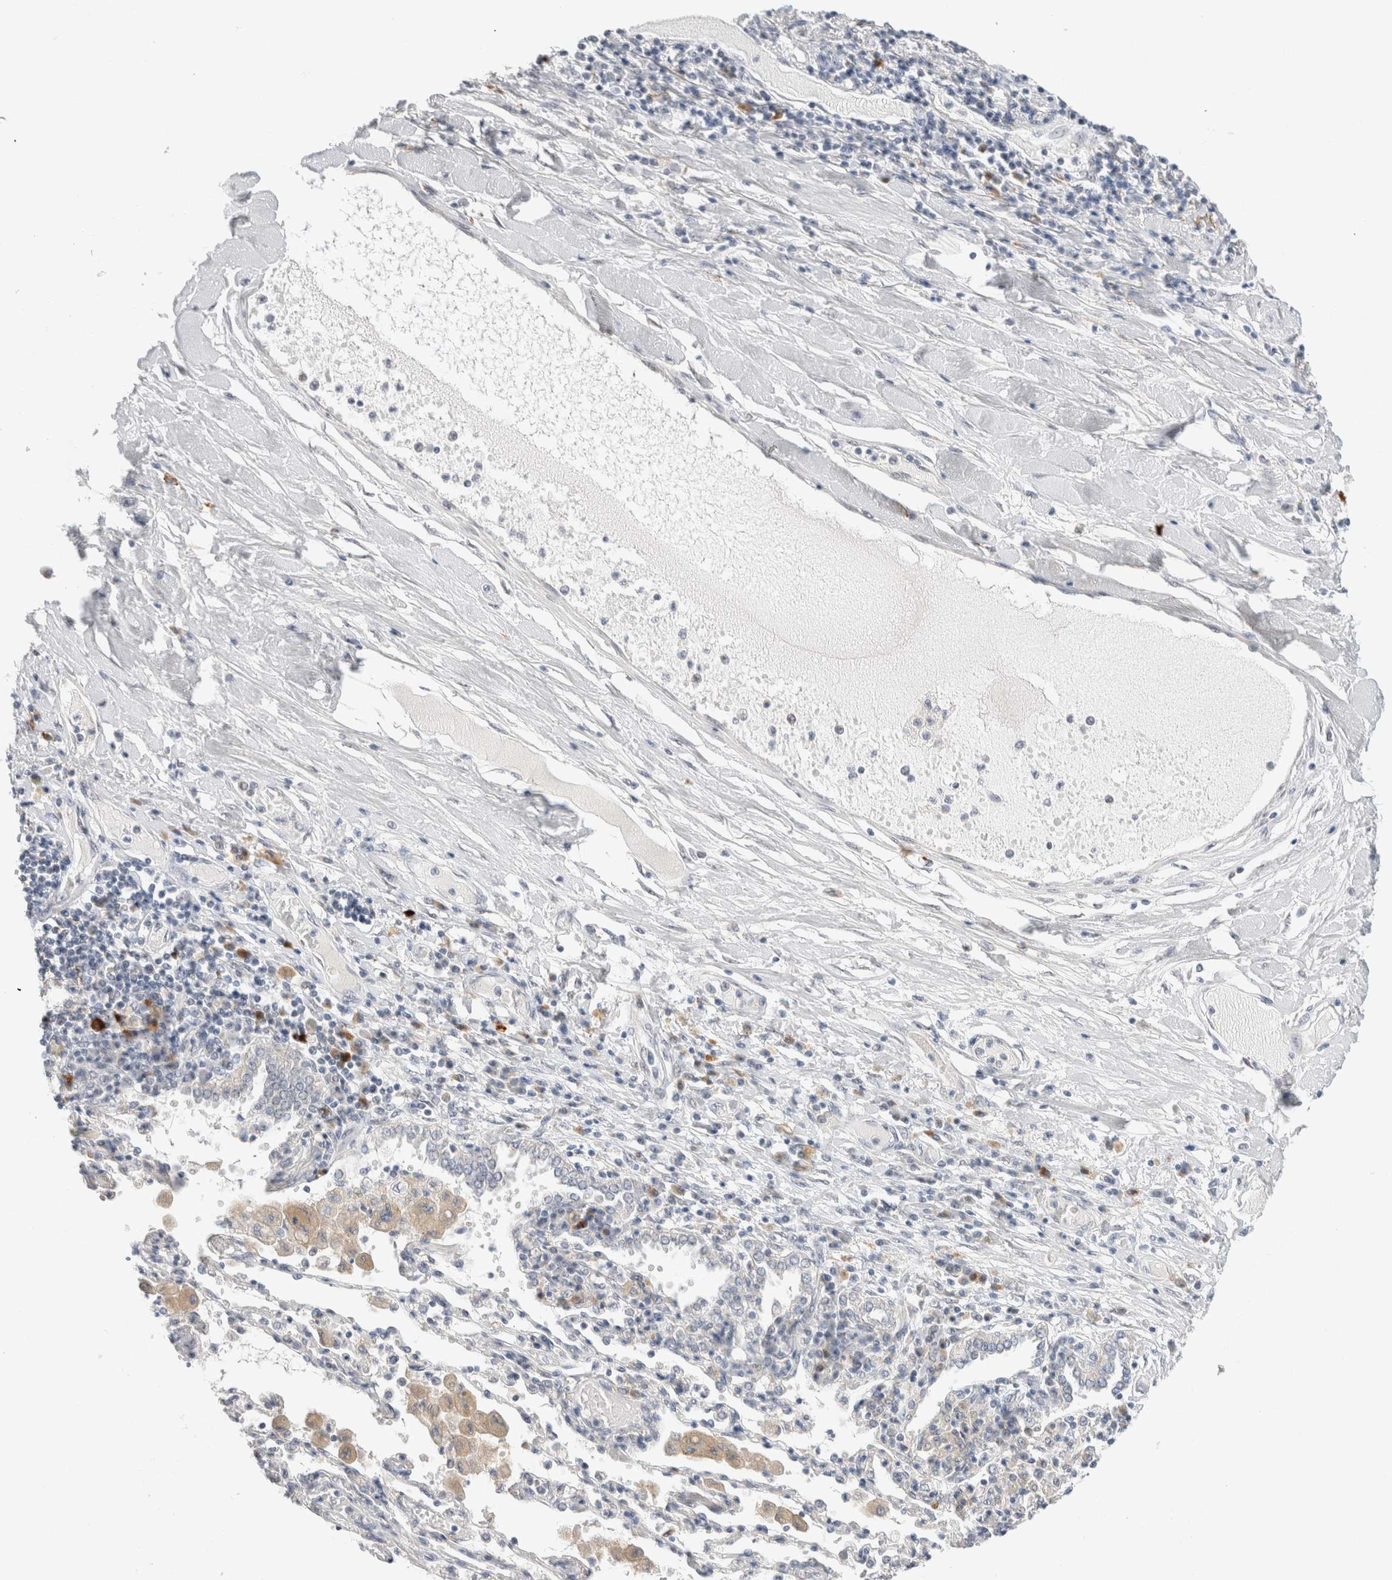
{"staining": {"intensity": "negative", "quantity": "none", "location": "none"}, "tissue": "lung cancer", "cell_type": "Tumor cells", "image_type": "cancer", "snomed": [{"axis": "morphology", "description": "Normal tissue, NOS"}, {"axis": "morphology", "description": "Squamous cell carcinoma, NOS"}, {"axis": "topography", "description": "Cartilage tissue"}, {"axis": "topography", "description": "Bronchus"}, {"axis": "topography", "description": "Lung"}, {"axis": "topography", "description": "Peripheral nerve tissue"}], "caption": "The histopathology image reveals no significant positivity in tumor cells of squamous cell carcinoma (lung). (DAB IHC with hematoxylin counter stain).", "gene": "SLC22A12", "patient": {"sex": "female", "age": 49}}